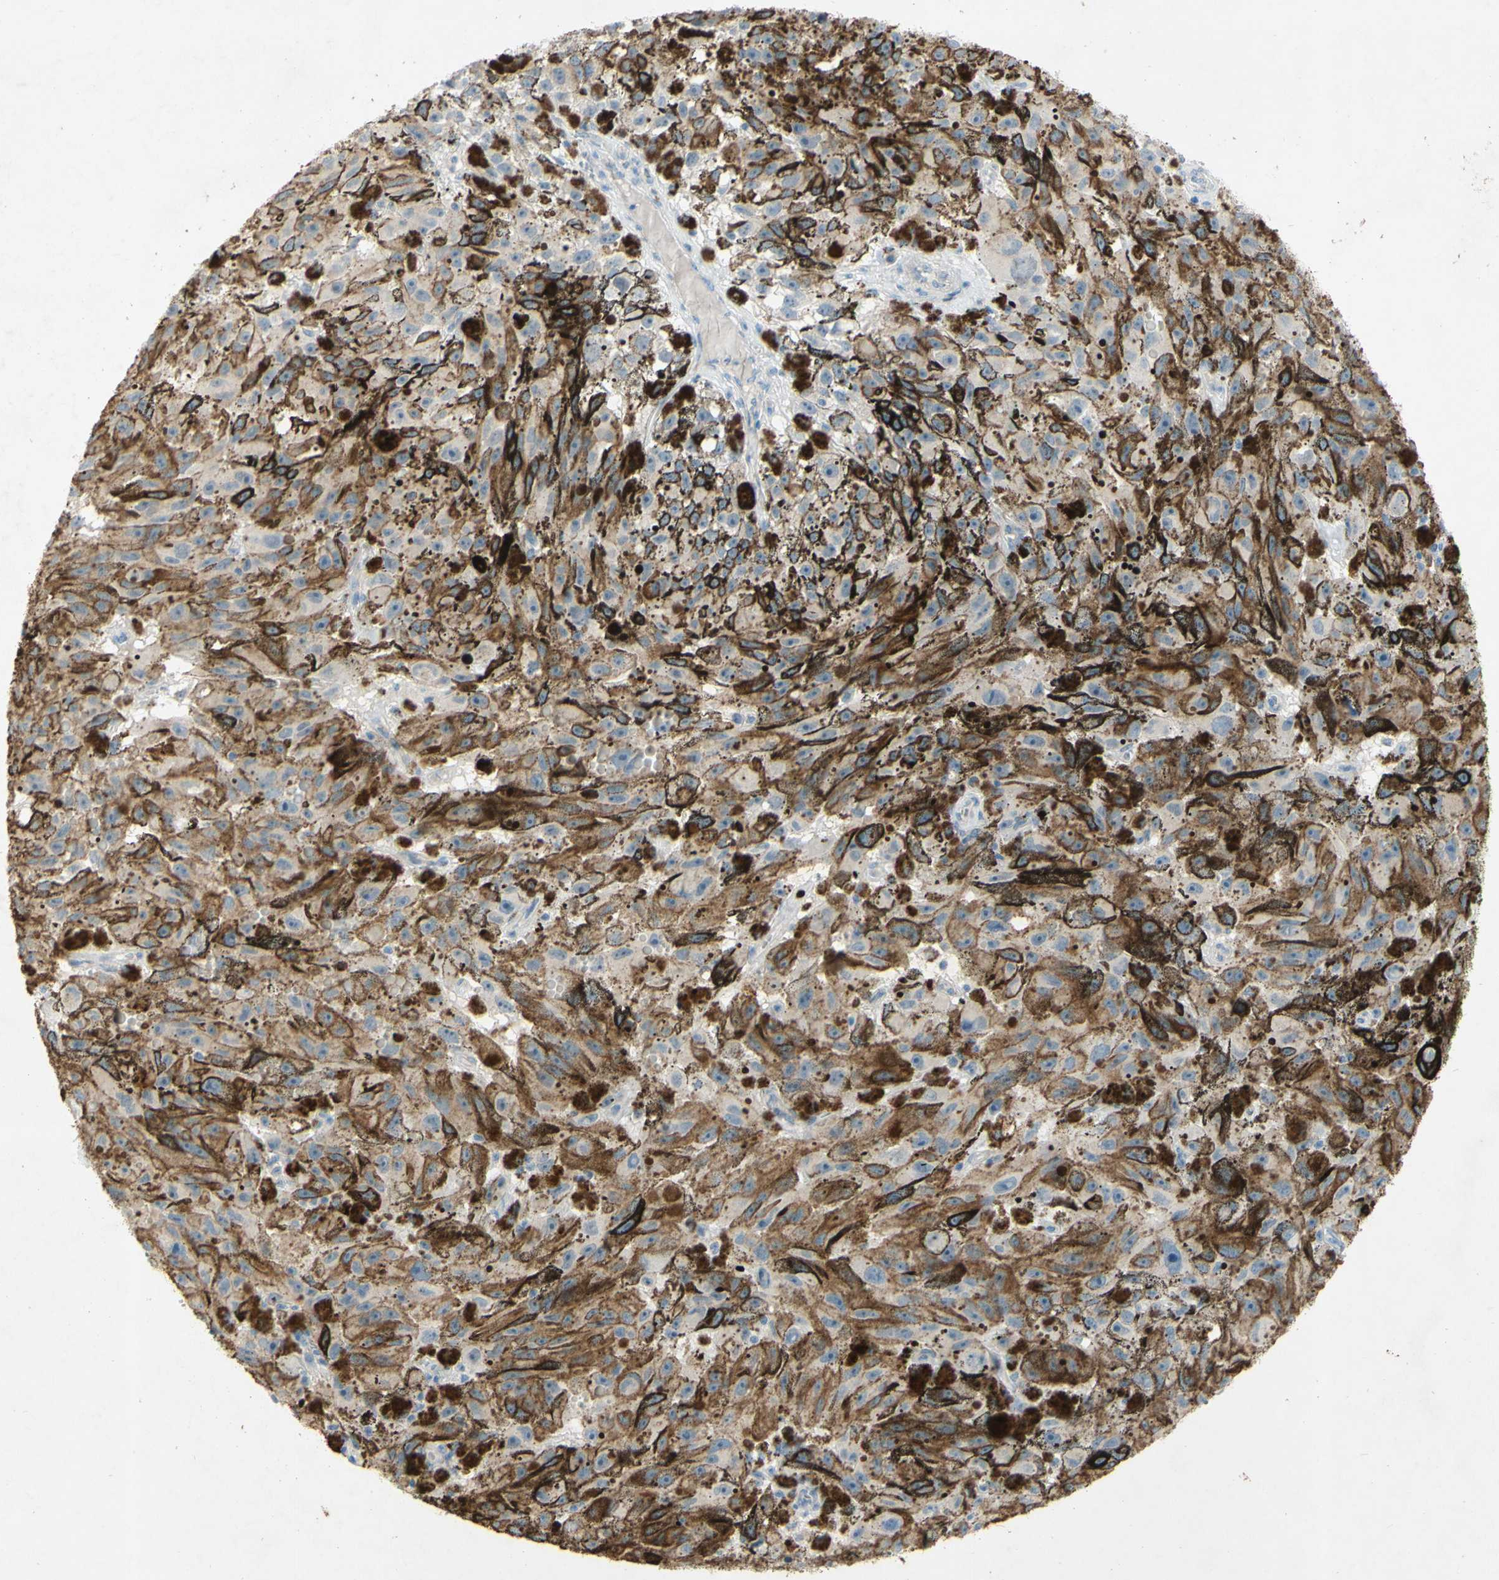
{"staining": {"intensity": "moderate", "quantity": "25%-75%", "location": "cytoplasmic/membranous"}, "tissue": "melanoma", "cell_type": "Tumor cells", "image_type": "cancer", "snomed": [{"axis": "morphology", "description": "Malignant melanoma, NOS"}, {"axis": "topography", "description": "Skin"}], "caption": "Immunohistochemistry (DAB) staining of human malignant melanoma reveals moderate cytoplasmic/membranous protein positivity in approximately 25%-75% of tumor cells.", "gene": "ACADL", "patient": {"sex": "female", "age": 104}}